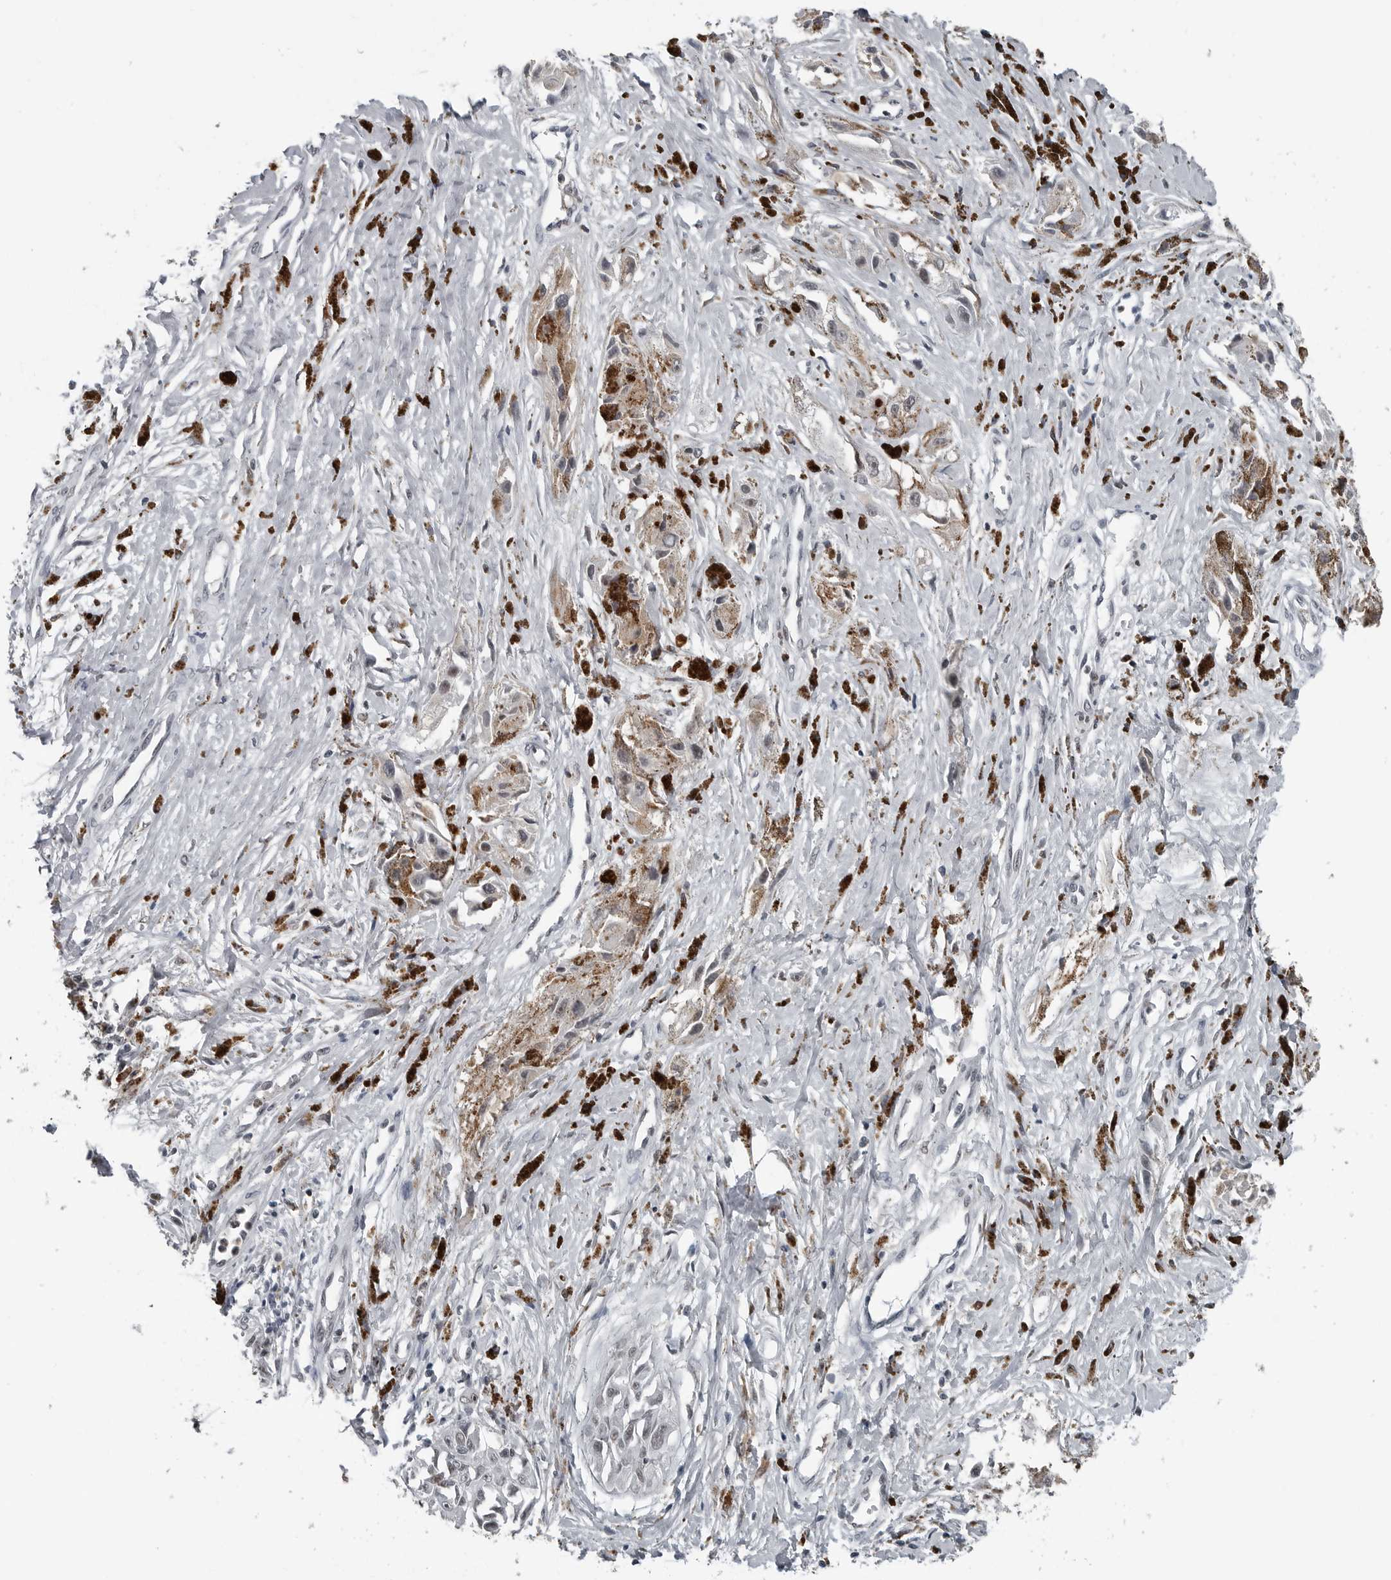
{"staining": {"intensity": "weak", "quantity": "25%-75%", "location": "nuclear"}, "tissue": "melanoma", "cell_type": "Tumor cells", "image_type": "cancer", "snomed": [{"axis": "morphology", "description": "Malignant melanoma, NOS"}, {"axis": "topography", "description": "Skin"}], "caption": "A histopathology image showing weak nuclear staining in about 25%-75% of tumor cells in melanoma, as visualized by brown immunohistochemical staining.", "gene": "AKR1A1", "patient": {"sex": "male", "age": 88}}